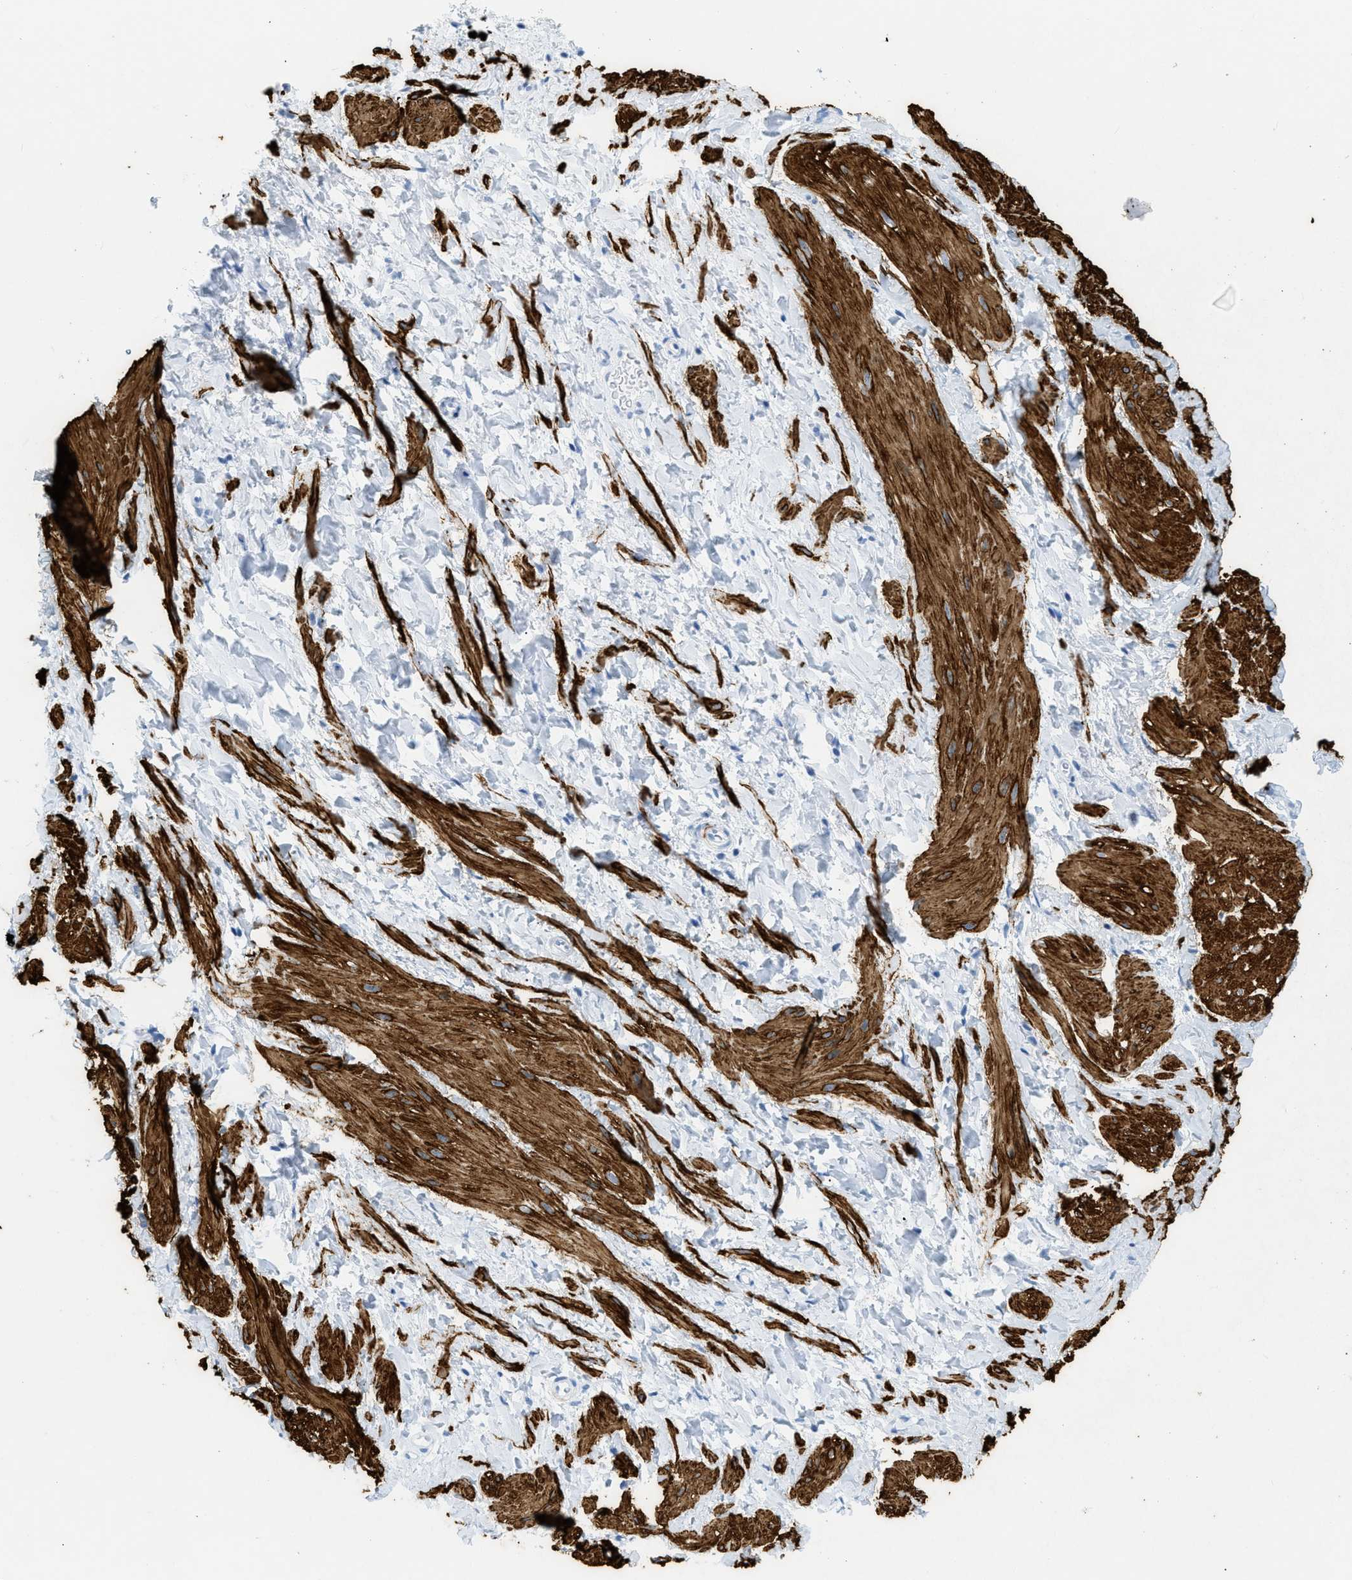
{"staining": {"intensity": "strong", "quantity": ">75%", "location": "cytoplasmic/membranous"}, "tissue": "smooth muscle", "cell_type": "Smooth muscle cells", "image_type": "normal", "snomed": [{"axis": "morphology", "description": "Normal tissue, NOS"}, {"axis": "topography", "description": "Smooth muscle"}], "caption": "Smooth muscle cells reveal strong cytoplasmic/membranous positivity in about >75% of cells in benign smooth muscle. (brown staining indicates protein expression, while blue staining denotes nuclei).", "gene": "DES", "patient": {"sex": "male", "age": 16}}